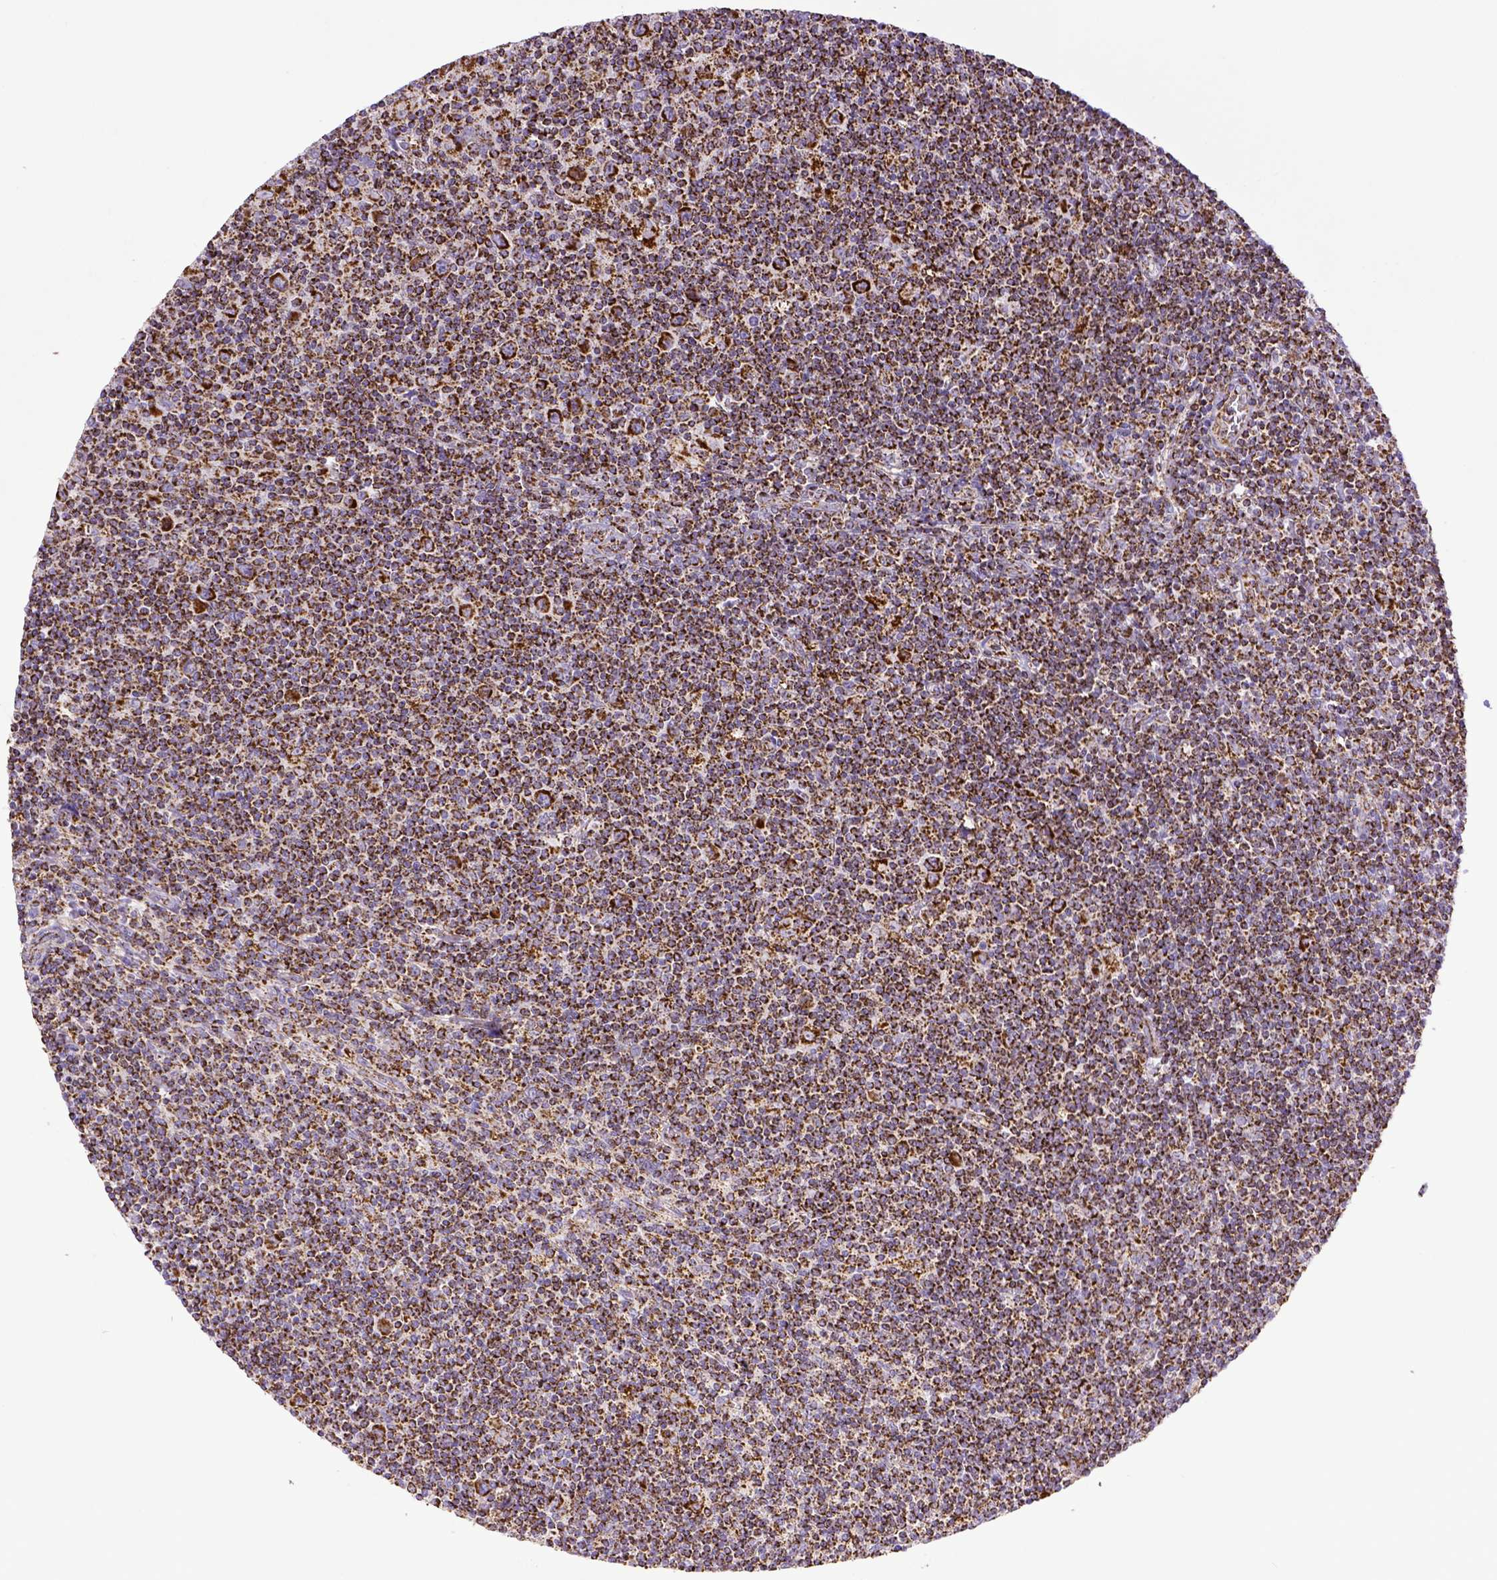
{"staining": {"intensity": "strong", "quantity": ">75%", "location": "cytoplasmic/membranous"}, "tissue": "lymphoma", "cell_type": "Tumor cells", "image_type": "cancer", "snomed": [{"axis": "morphology", "description": "Hodgkin's disease, NOS"}, {"axis": "topography", "description": "Lymph node"}], "caption": "The immunohistochemical stain highlights strong cytoplasmic/membranous staining in tumor cells of lymphoma tissue.", "gene": "MT-CO1", "patient": {"sex": "male", "age": 40}}